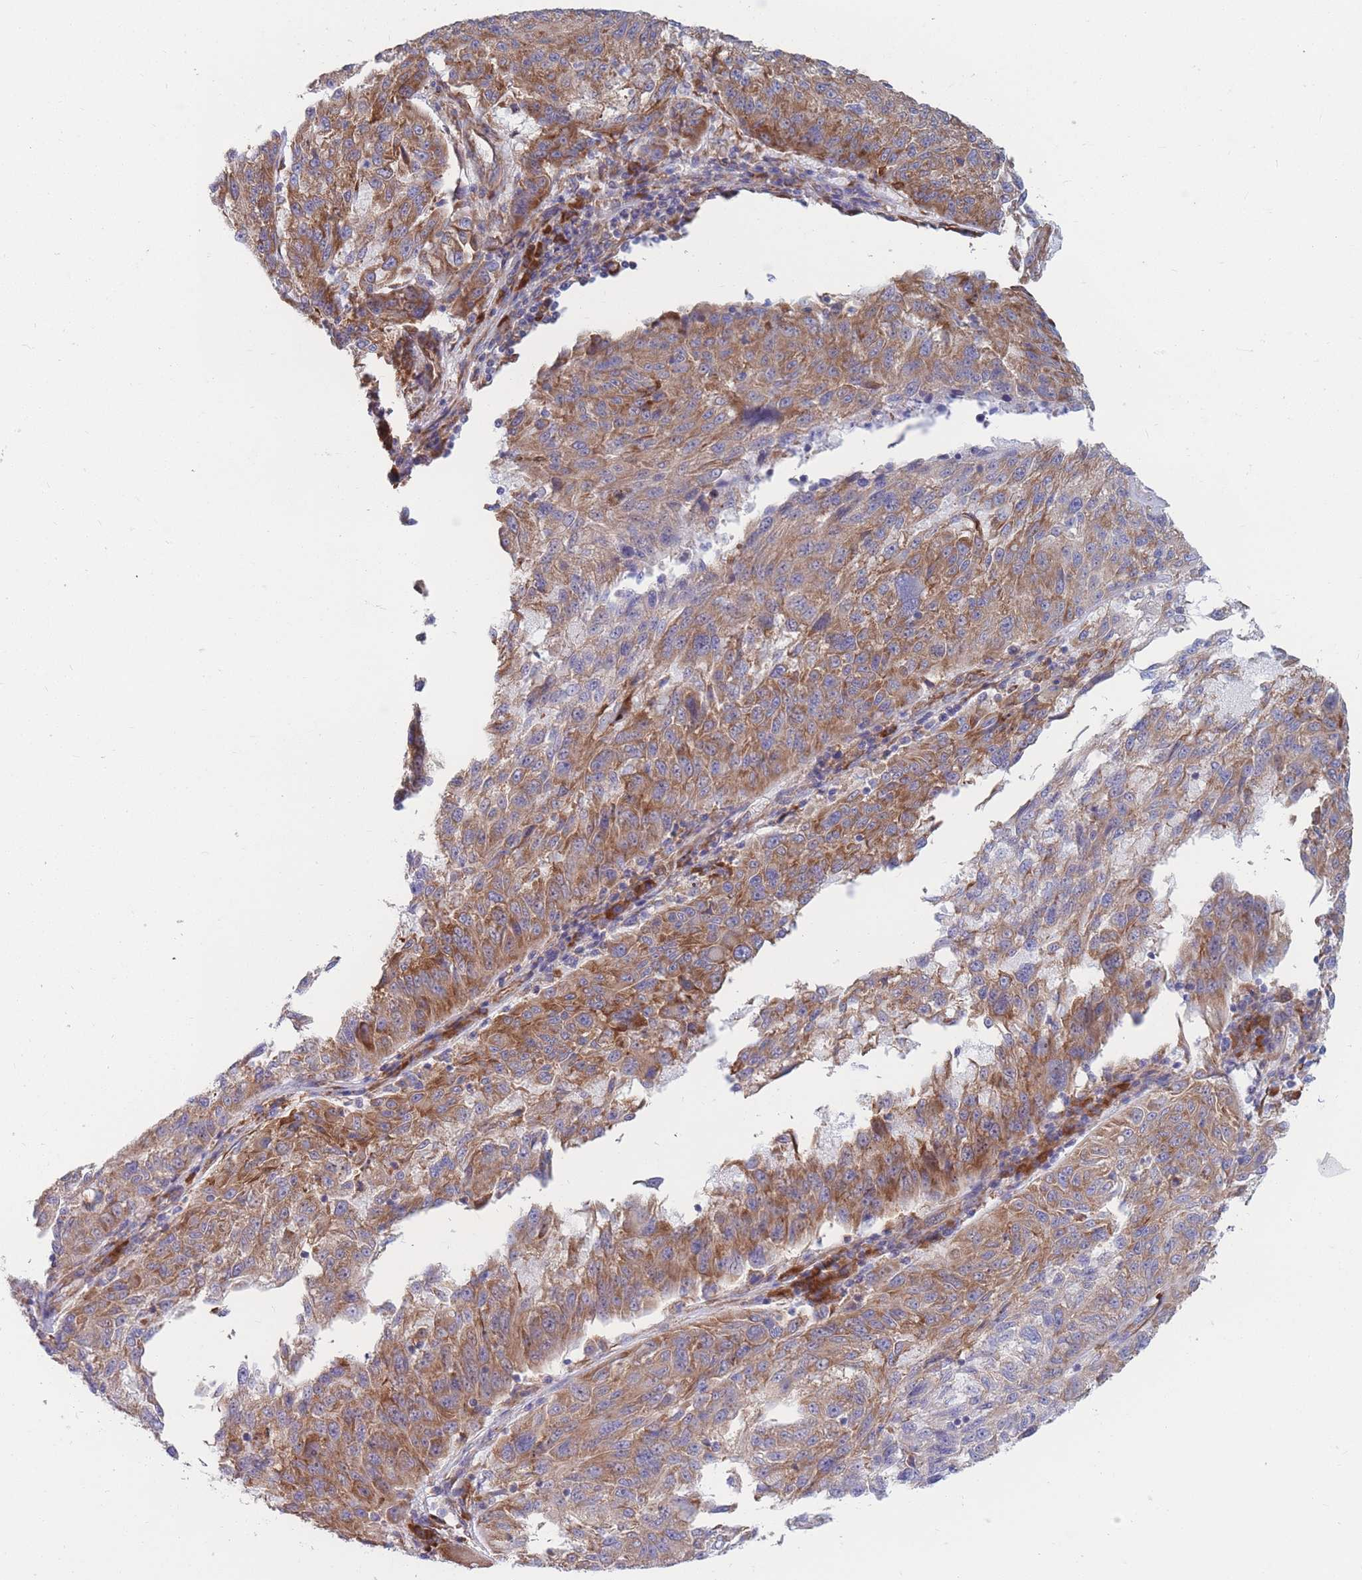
{"staining": {"intensity": "moderate", "quantity": ">75%", "location": "cytoplasmic/membranous"}, "tissue": "melanoma", "cell_type": "Tumor cells", "image_type": "cancer", "snomed": [{"axis": "morphology", "description": "Malignant melanoma, NOS"}, {"axis": "topography", "description": "Skin"}], "caption": "Melanoma stained for a protein shows moderate cytoplasmic/membranous positivity in tumor cells.", "gene": "RPL8", "patient": {"sex": "male", "age": 53}}